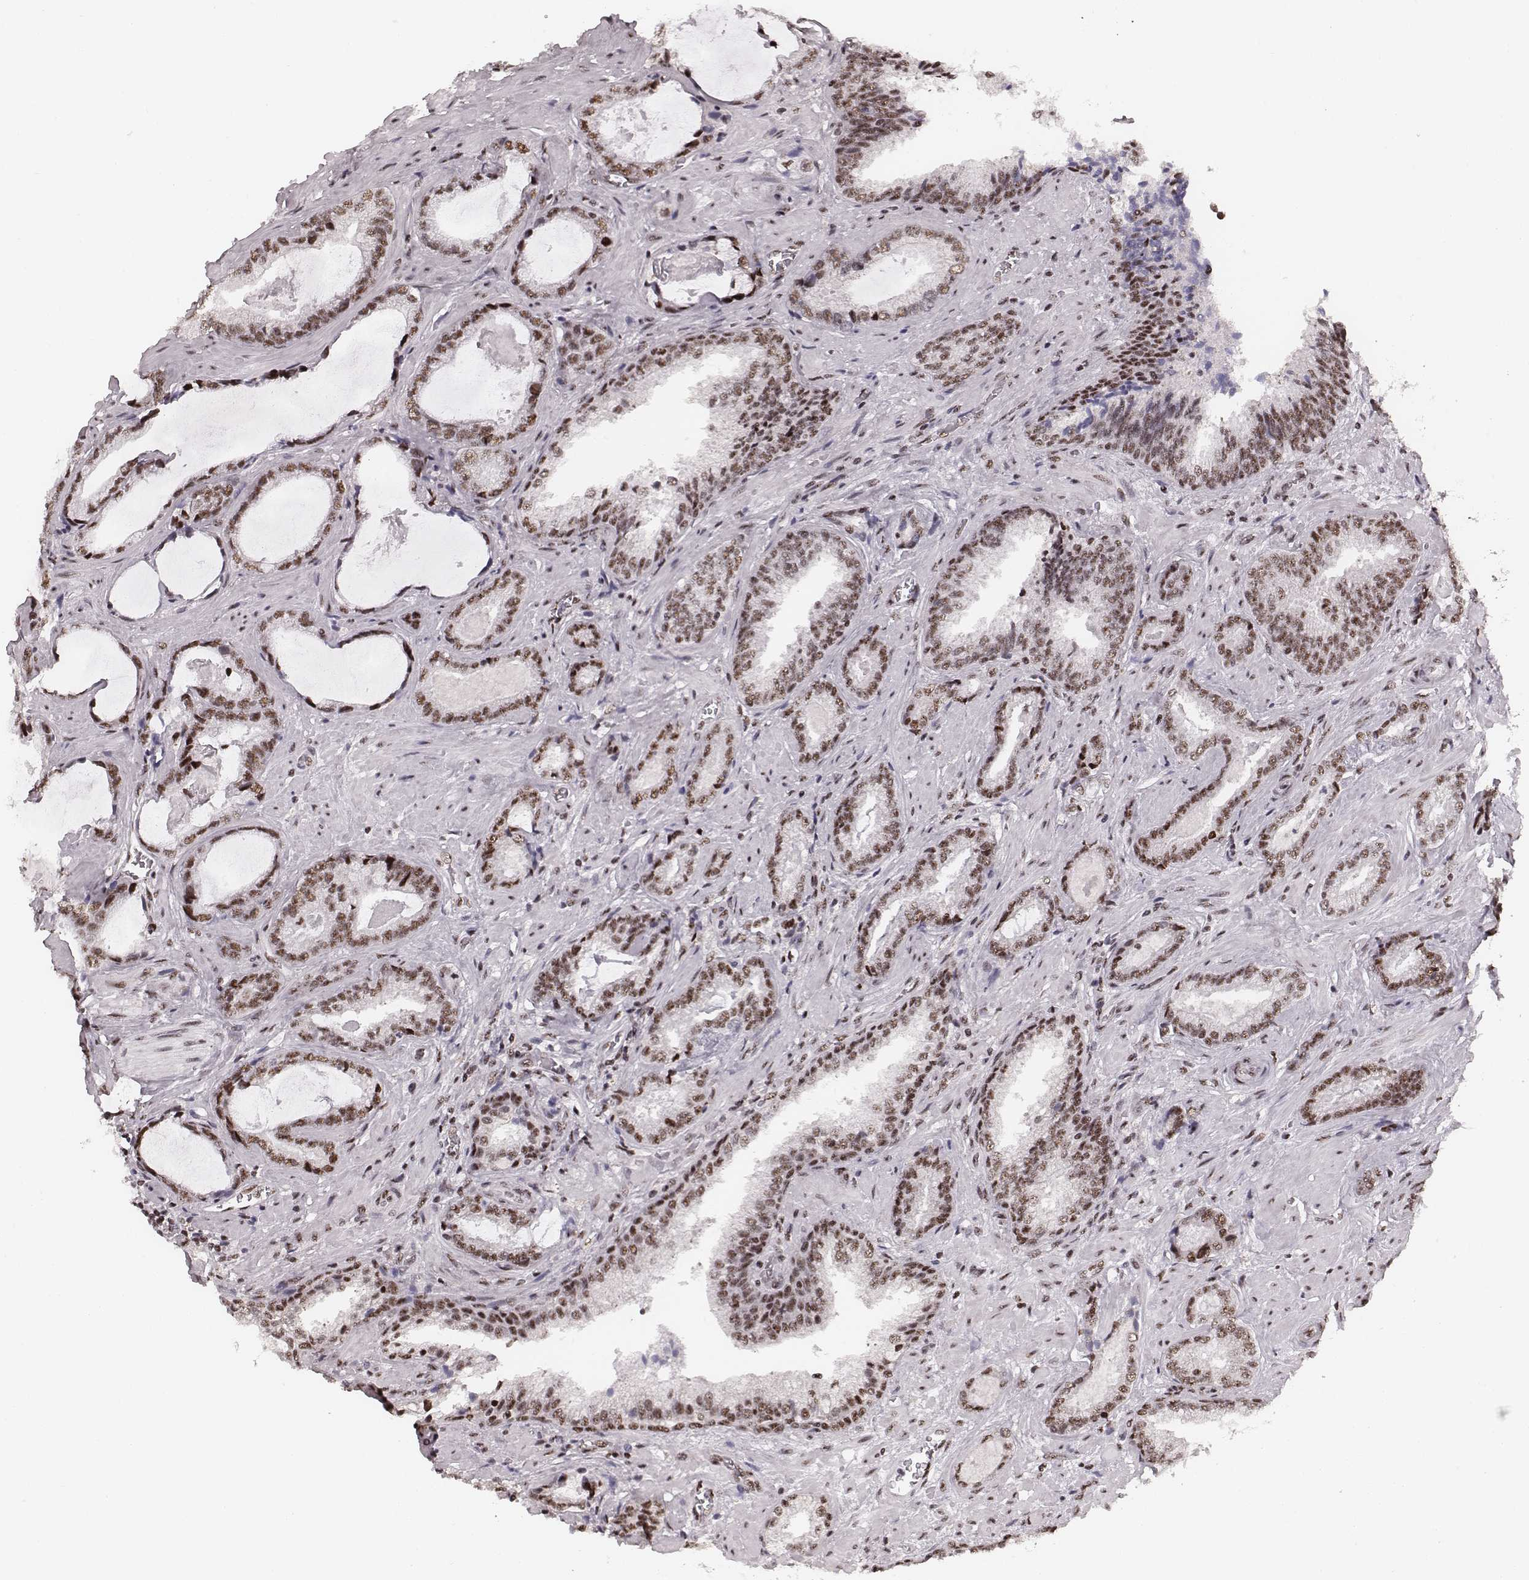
{"staining": {"intensity": "moderate", "quantity": ">75%", "location": "nuclear"}, "tissue": "prostate cancer", "cell_type": "Tumor cells", "image_type": "cancer", "snomed": [{"axis": "morphology", "description": "Adenocarcinoma, Low grade"}, {"axis": "topography", "description": "Prostate"}], "caption": "Moderate nuclear staining is appreciated in about >75% of tumor cells in prostate cancer.", "gene": "LUC7L", "patient": {"sex": "male", "age": 61}}